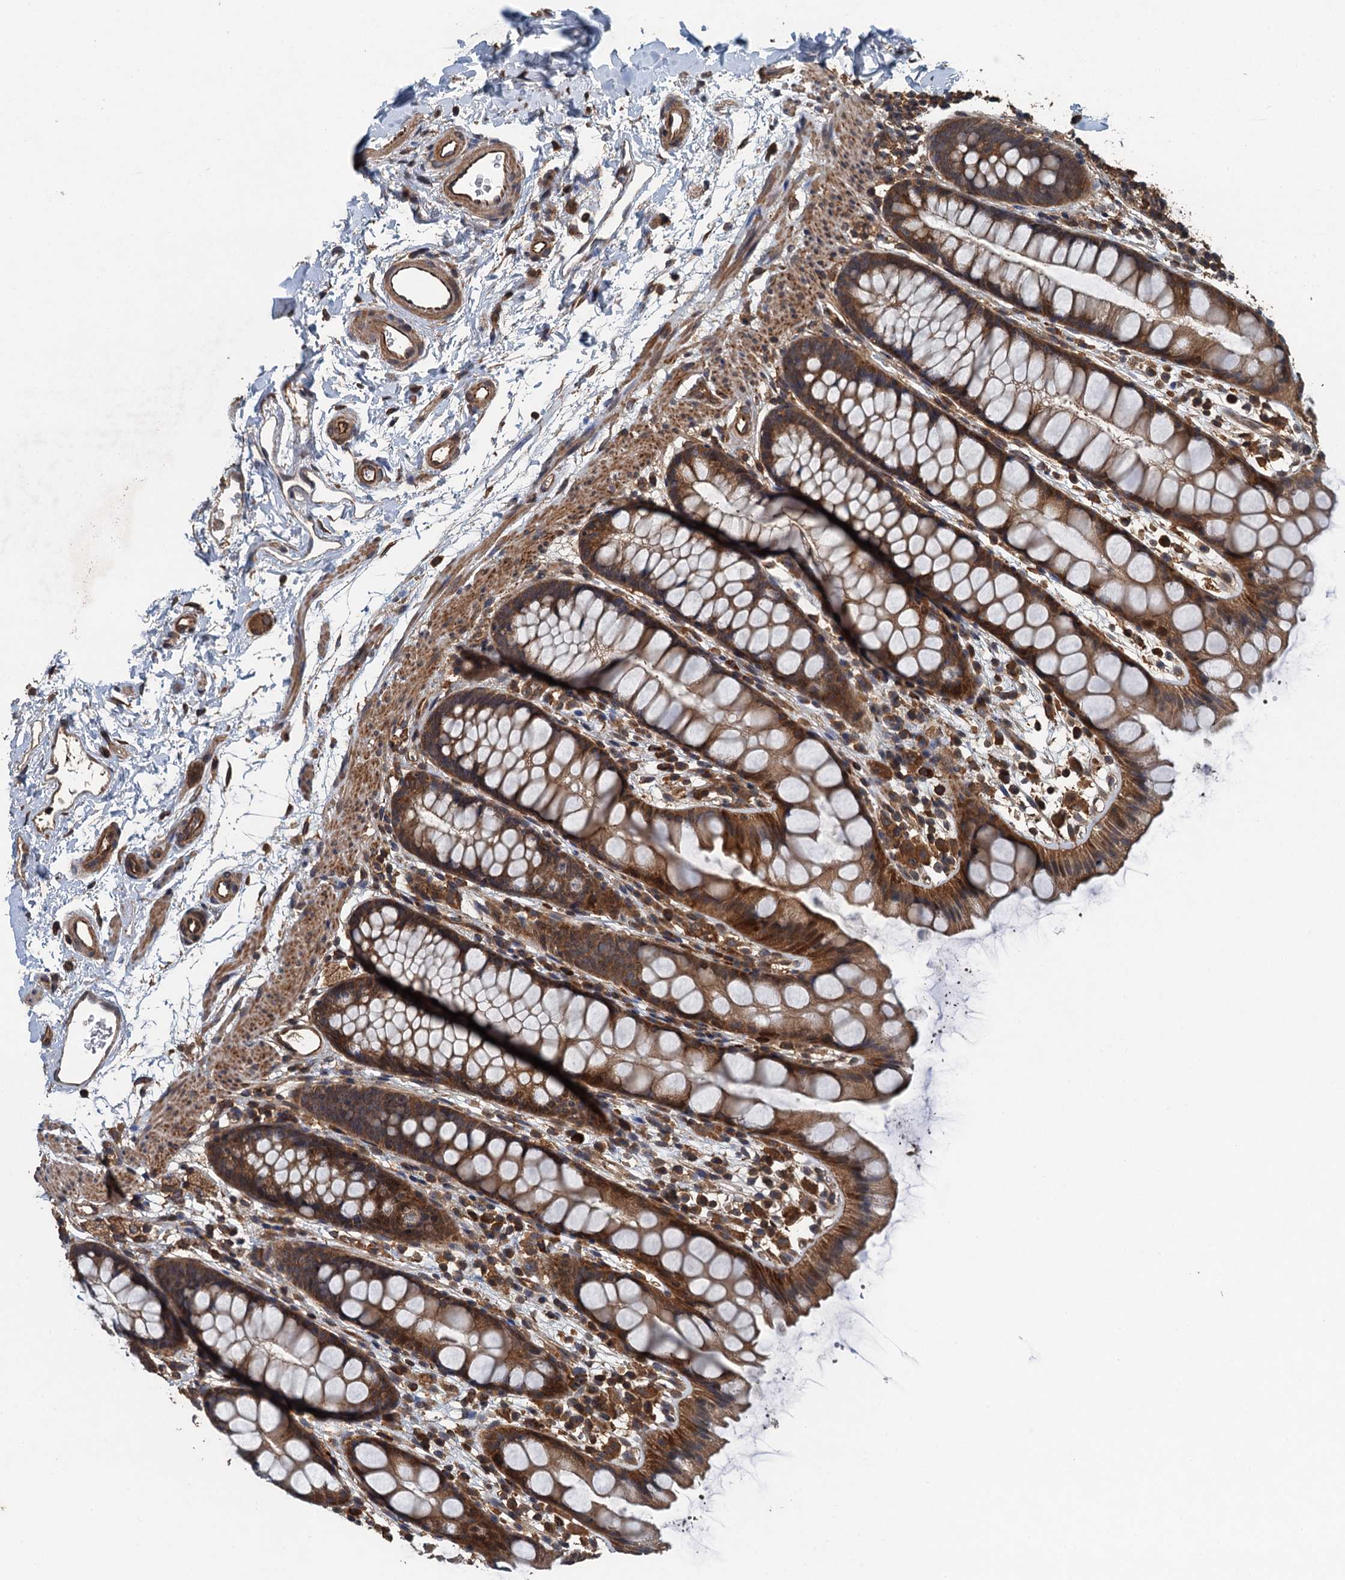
{"staining": {"intensity": "moderate", "quantity": ">75%", "location": "cytoplasmic/membranous"}, "tissue": "rectum", "cell_type": "Glandular cells", "image_type": "normal", "snomed": [{"axis": "morphology", "description": "Normal tissue, NOS"}, {"axis": "topography", "description": "Rectum"}], "caption": "Protein staining of normal rectum reveals moderate cytoplasmic/membranous positivity in approximately >75% of glandular cells. Using DAB (3,3'-diaminobenzidine) (brown) and hematoxylin (blue) stains, captured at high magnification using brightfield microscopy.", "gene": "BORCS5", "patient": {"sex": "female", "age": 65}}